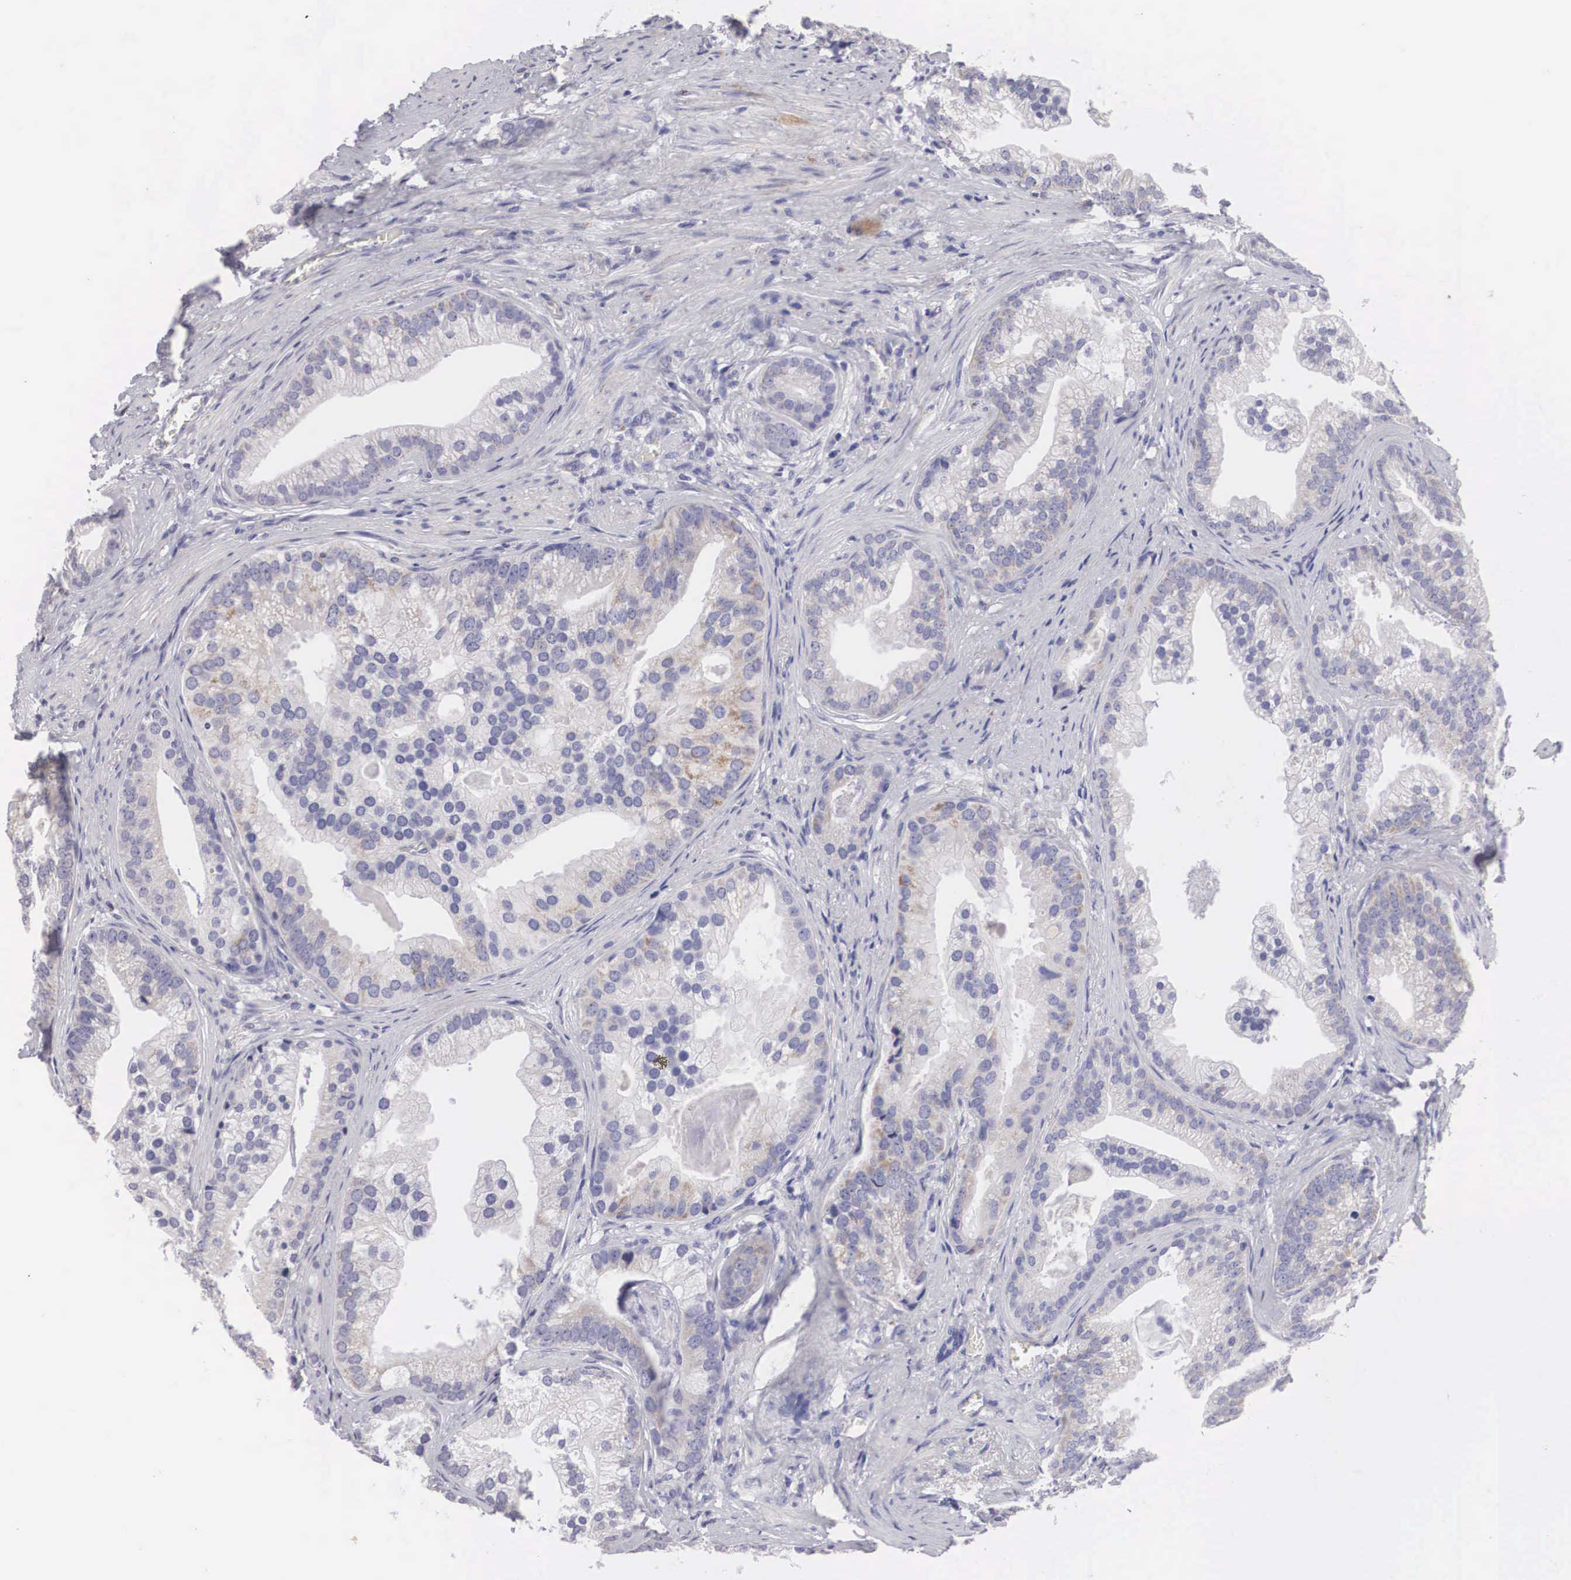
{"staining": {"intensity": "weak", "quantity": "<25%", "location": "cytoplasmic/membranous"}, "tissue": "prostate cancer", "cell_type": "Tumor cells", "image_type": "cancer", "snomed": [{"axis": "morphology", "description": "Adenocarcinoma, Low grade"}, {"axis": "topography", "description": "Prostate"}], "caption": "Histopathology image shows no protein expression in tumor cells of prostate cancer (adenocarcinoma (low-grade)) tissue. The staining was performed using DAB (3,3'-diaminobenzidine) to visualize the protein expression in brown, while the nuclei were stained in blue with hematoxylin (Magnification: 20x).", "gene": "ARMCX3", "patient": {"sex": "male", "age": 71}}